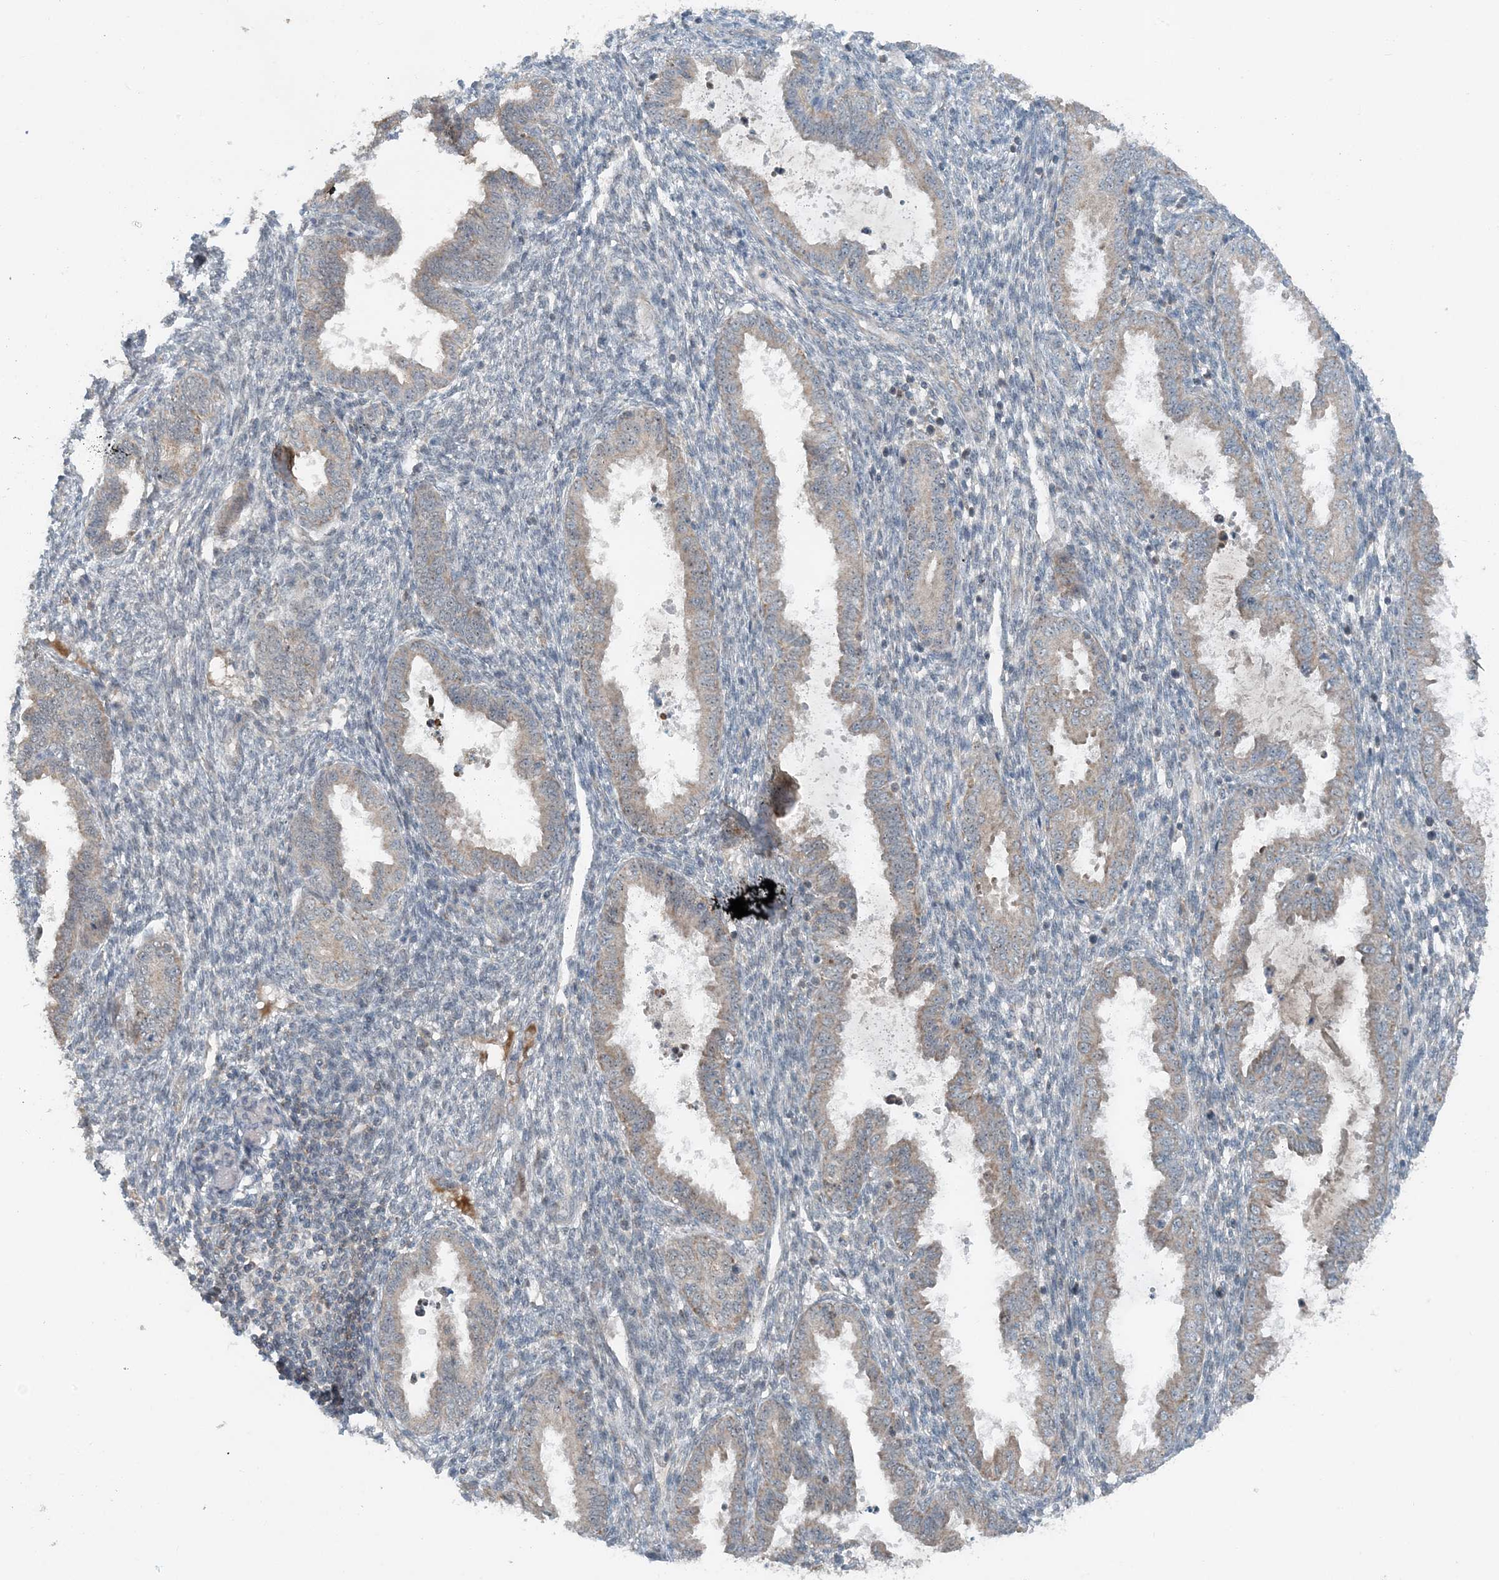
{"staining": {"intensity": "negative", "quantity": "none", "location": "none"}, "tissue": "endometrium", "cell_type": "Cells in endometrial stroma", "image_type": "normal", "snomed": [{"axis": "morphology", "description": "Normal tissue, NOS"}, {"axis": "topography", "description": "Endometrium"}], "caption": "IHC image of benign endometrium: endometrium stained with DAB exhibits no significant protein staining in cells in endometrial stroma.", "gene": "MITD1", "patient": {"sex": "female", "age": 33}}